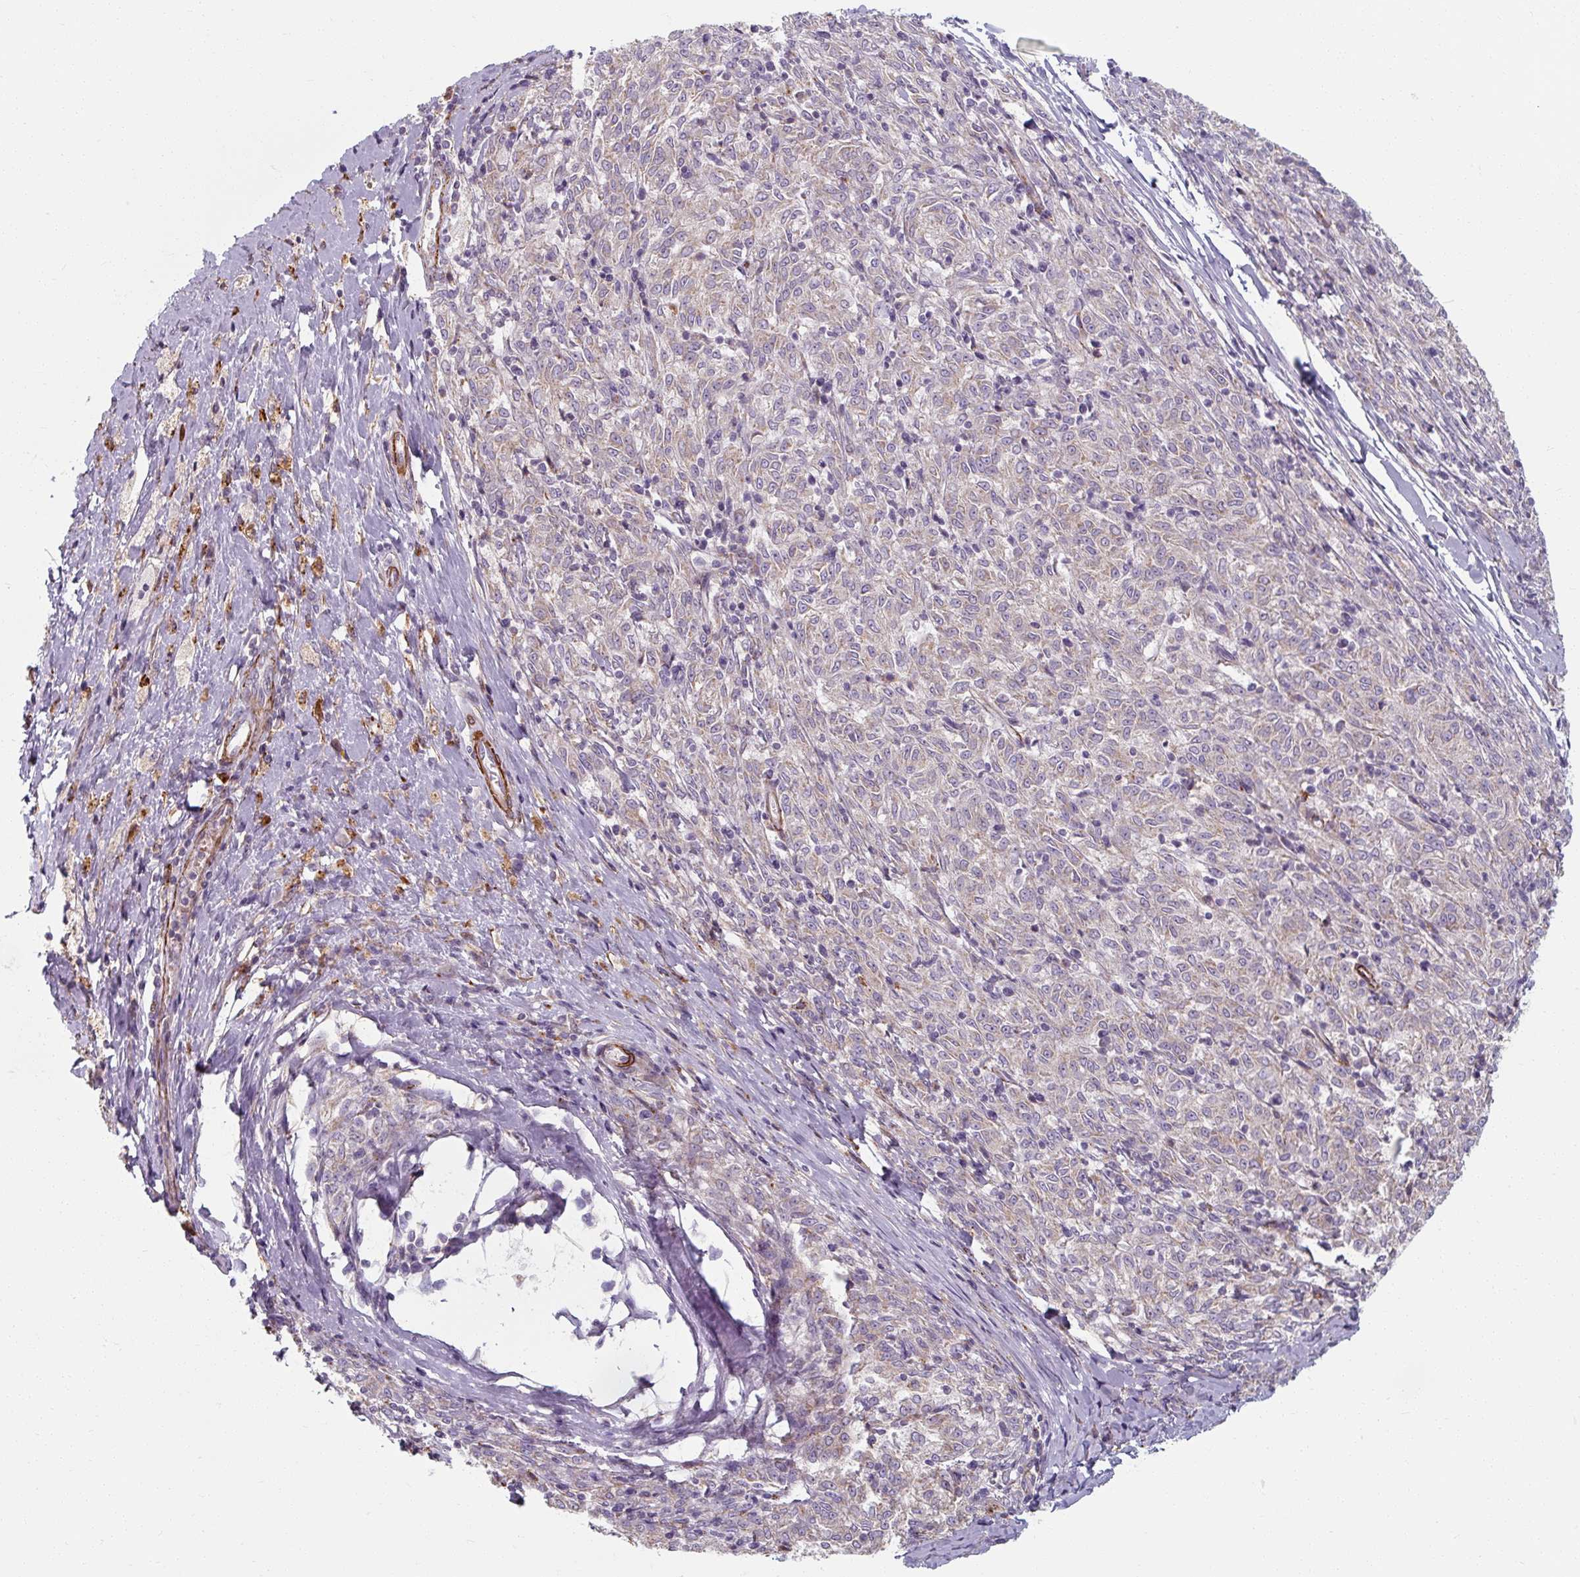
{"staining": {"intensity": "negative", "quantity": "none", "location": "none"}, "tissue": "melanoma", "cell_type": "Tumor cells", "image_type": "cancer", "snomed": [{"axis": "morphology", "description": "Malignant melanoma, NOS"}, {"axis": "topography", "description": "Skin"}], "caption": "This is an immunohistochemistry image of human melanoma. There is no expression in tumor cells.", "gene": "MRPS5", "patient": {"sex": "female", "age": 72}}